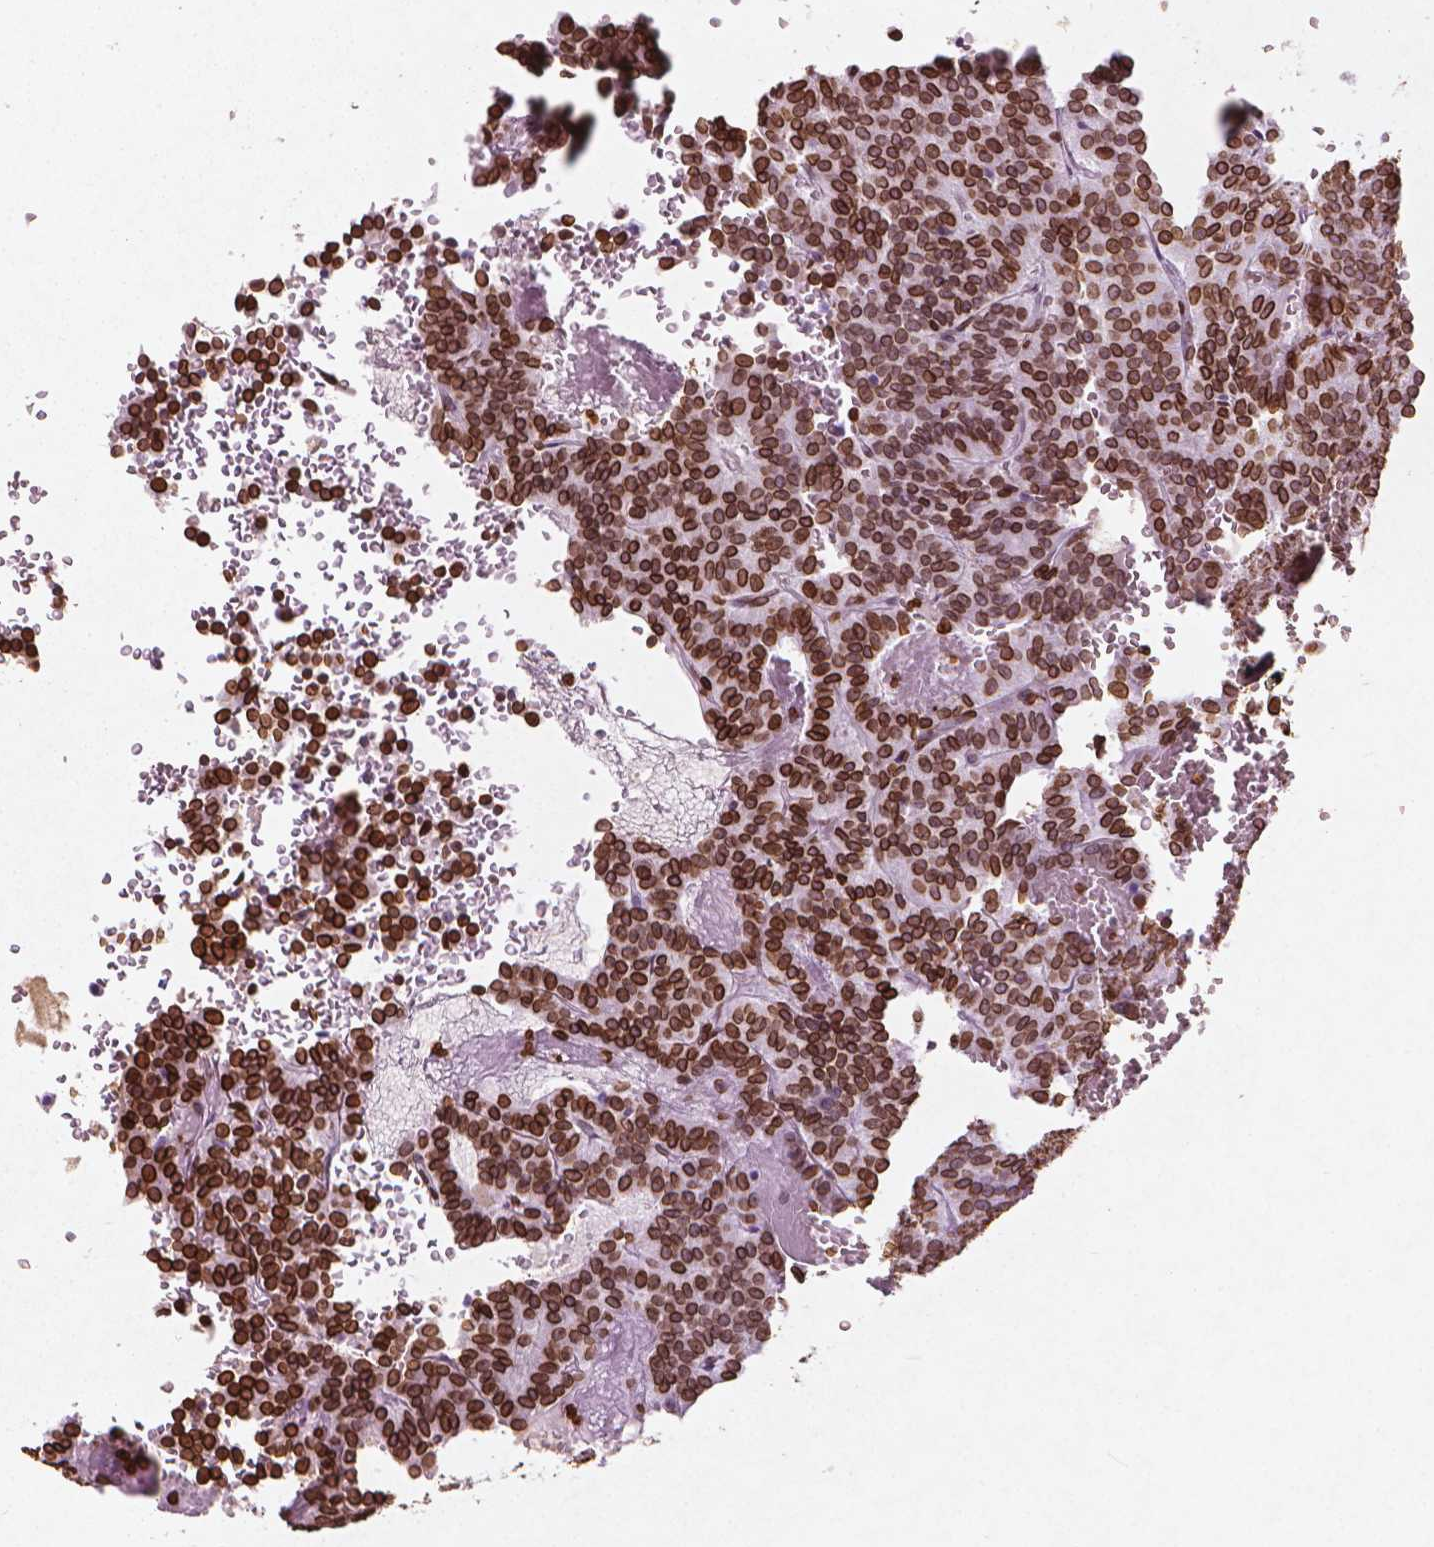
{"staining": {"intensity": "strong", "quantity": ">75%", "location": "cytoplasmic/membranous,nuclear"}, "tissue": "carcinoid", "cell_type": "Tumor cells", "image_type": "cancer", "snomed": [{"axis": "morphology", "description": "Carcinoid, malignant, NOS"}, {"axis": "topography", "description": "Lung"}], "caption": "Immunohistochemical staining of carcinoid (malignant) shows high levels of strong cytoplasmic/membranous and nuclear protein positivity in approximately >75% of tumor cells.", "gene": "LMNB1", "patient": {"sex": "male", "age": 70}}